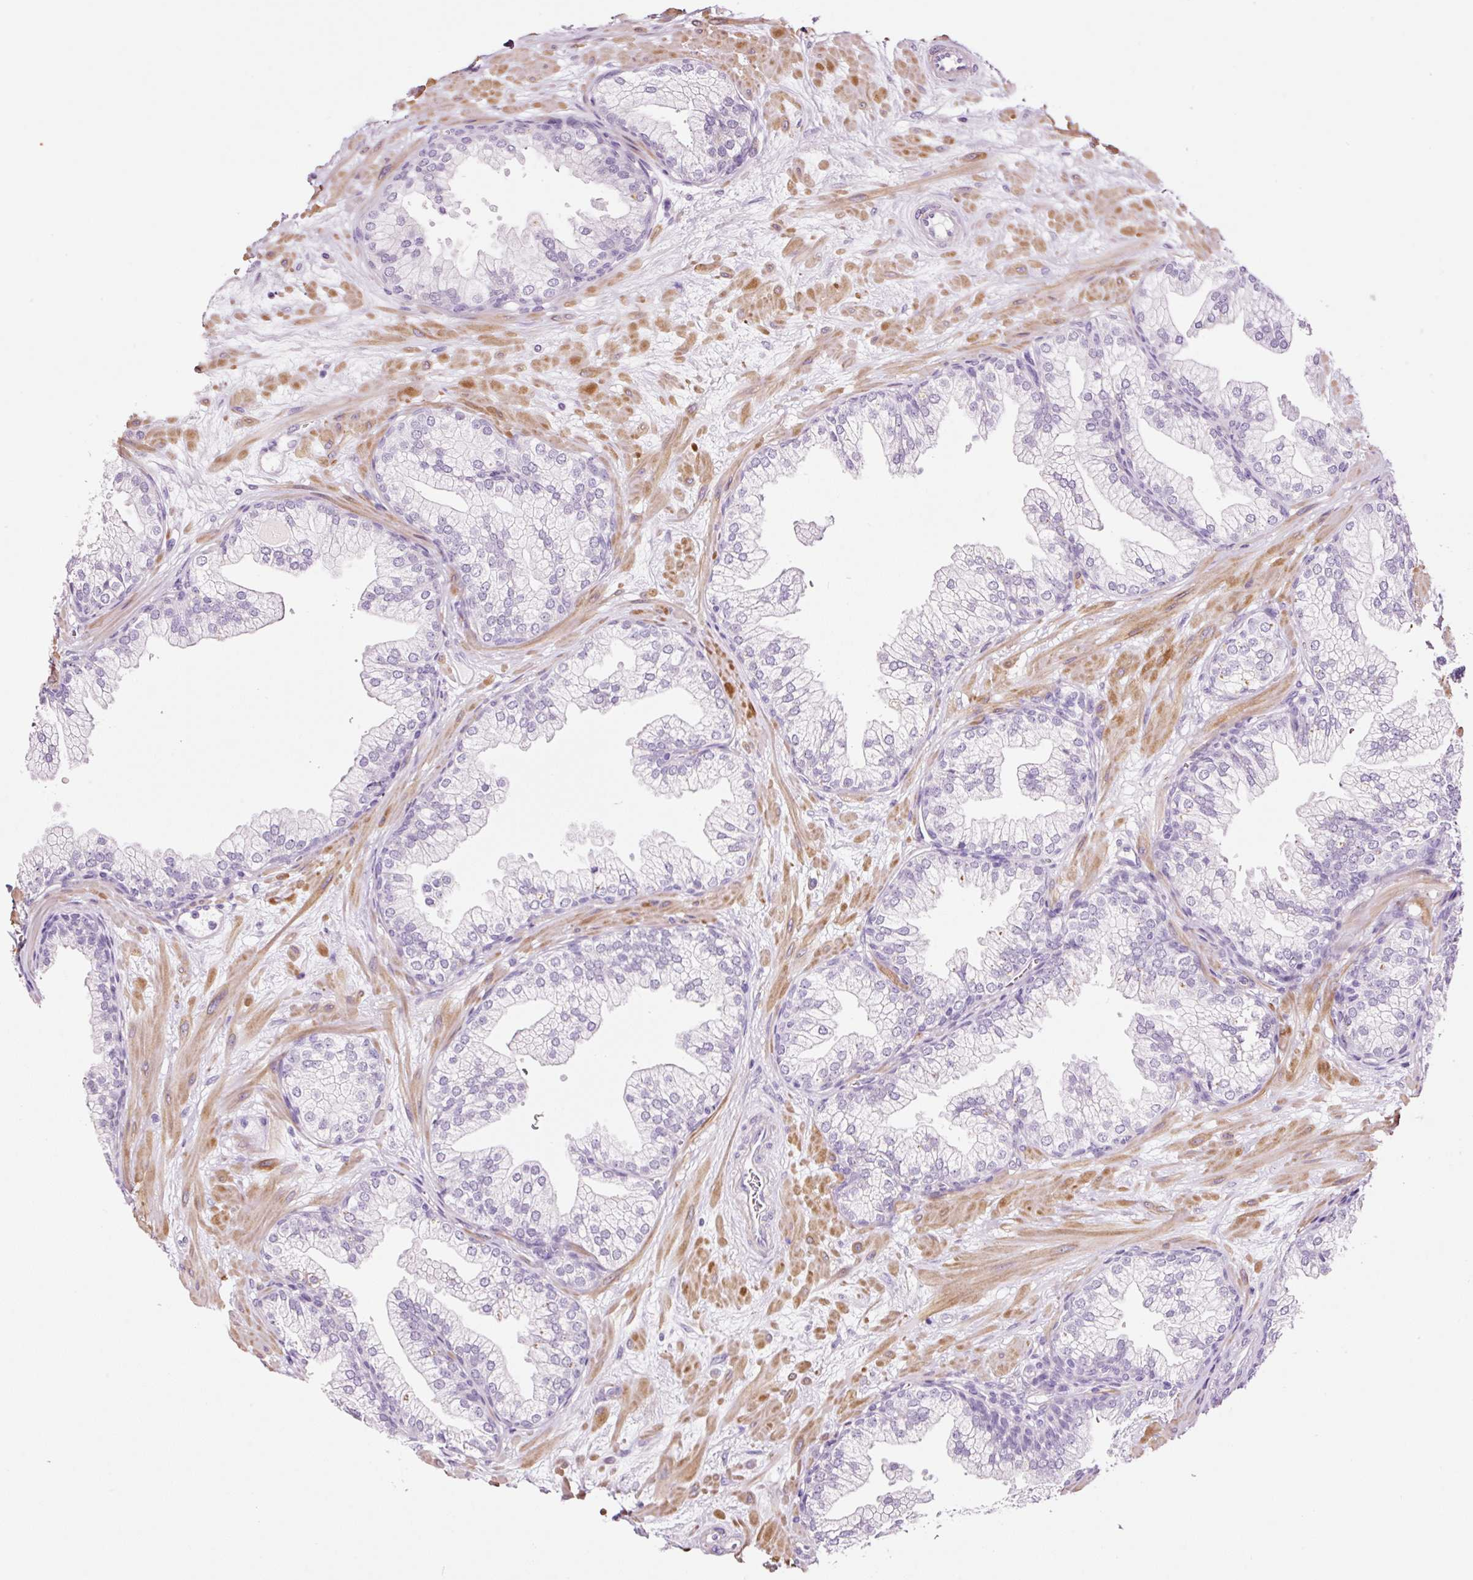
{"staining": {"intensity": "negative", "quantity": "none", "location": "none"}, "tissue": "prostate", "cell_type": "Glandular cells", "image_type": "normal", "snomed": [{"axis": "morphology", "description": "Normal tissue, NOS"}, {"axis": "topography", "description": "Prostate"}, {"axis": "topography", "description": "Peripheral nerve tissue"}], "caption": "This is an immunohistochemistry histopathology image of unremarkable human prostate. There is no expression in glandular cells.", "gene": "RTF2", "patient": {"sex": "male", "age": 61}}